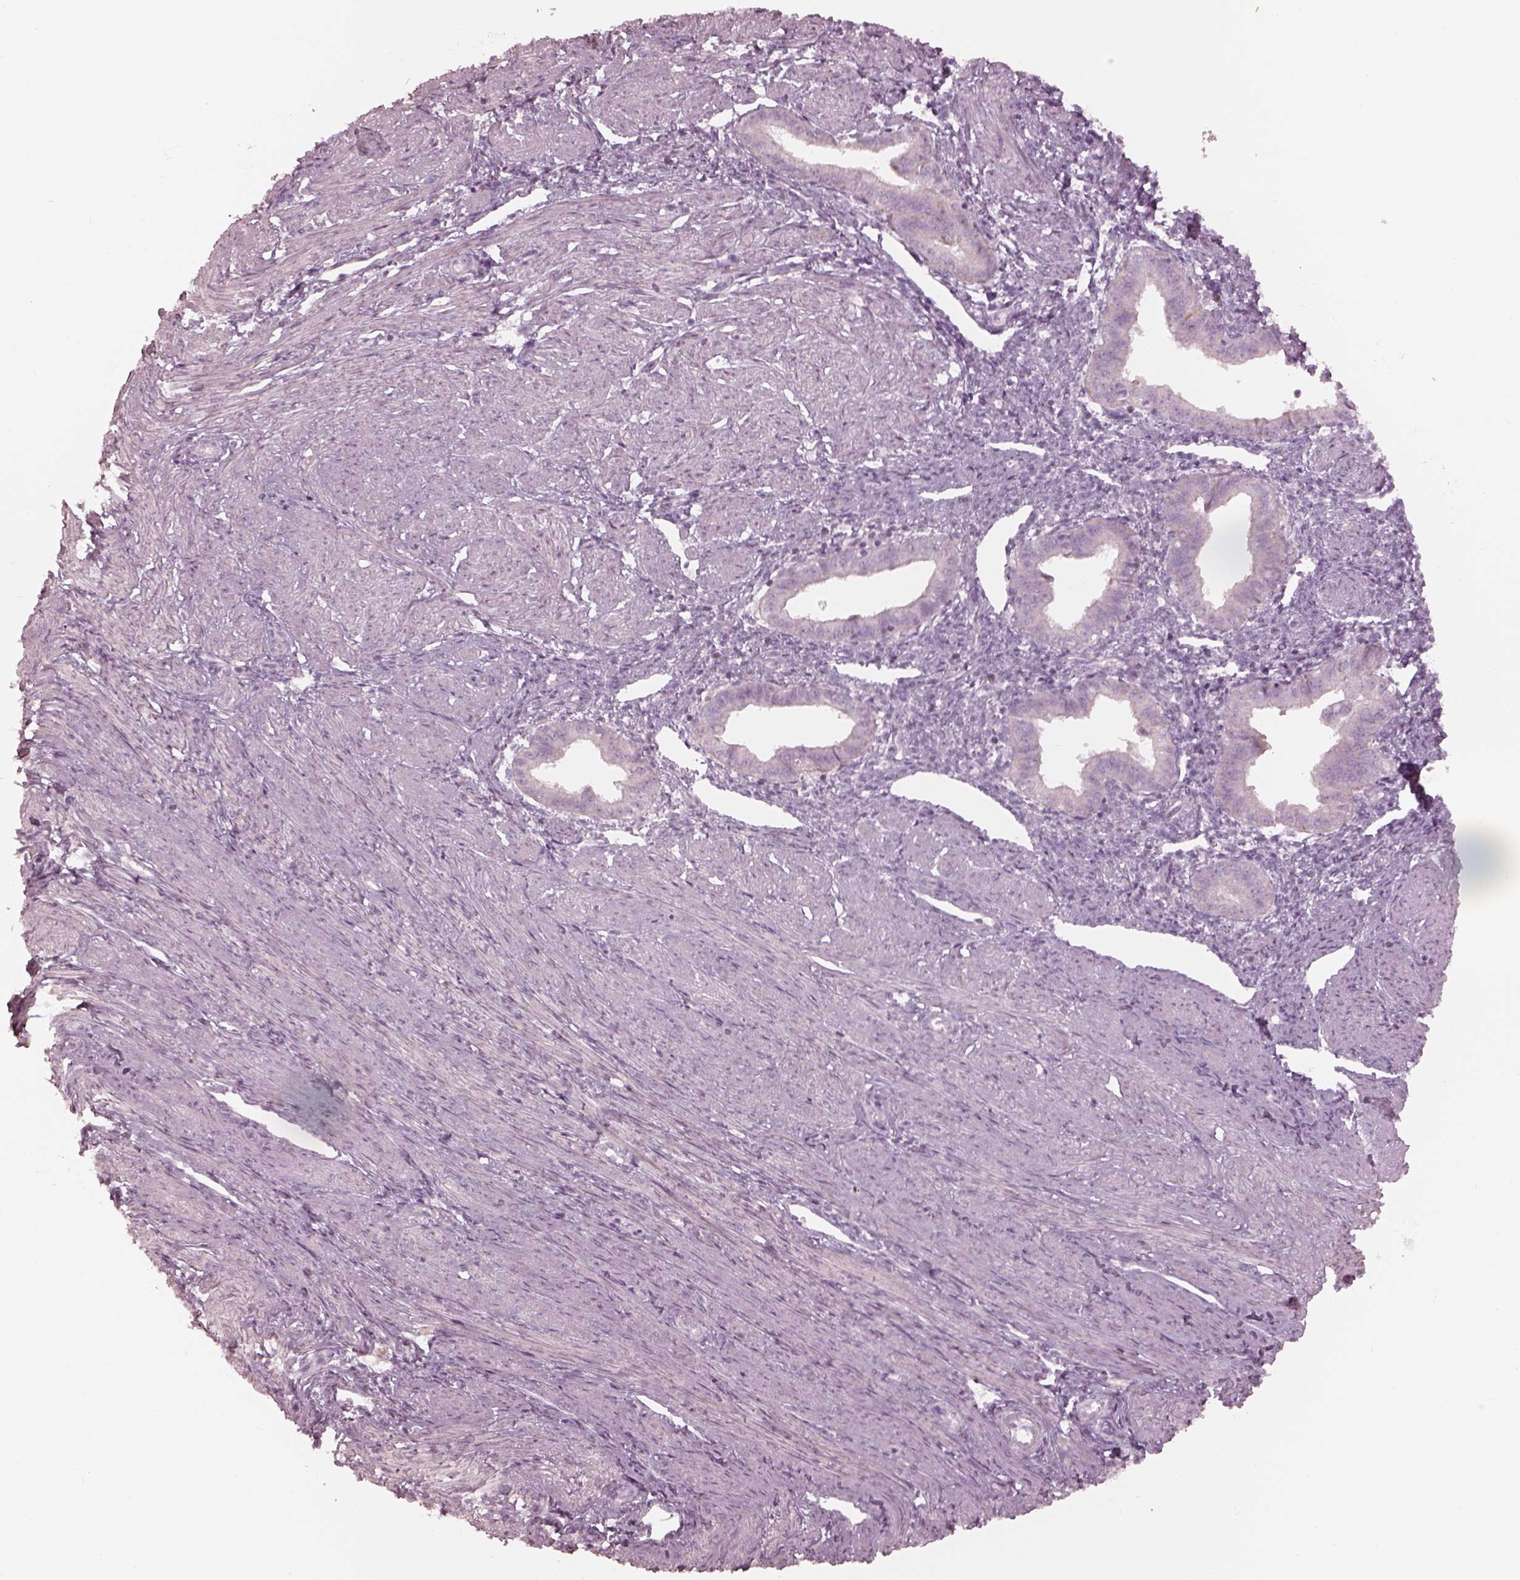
{"staining": {"intensity": "negative", "quantity": "none", "location": "none"}, "tissue": "endometrium", "cell_type": "Cells in endometrial stroma", "image_type": "normal", "snomed": [{"axis": "morphology", "description": "Normal tissue, NOS"}, {"axis": "topography", "description": "Endometrium"}], "caption": "Histopathology image shows no protein staining in cells in endometrial stroma of benign endometrium. (Immunohistochemistry (ihc), brightfield microscopy, high magnification).", "gene": "SPATA6L", "patient": {"sex": "female", "age": 37}}